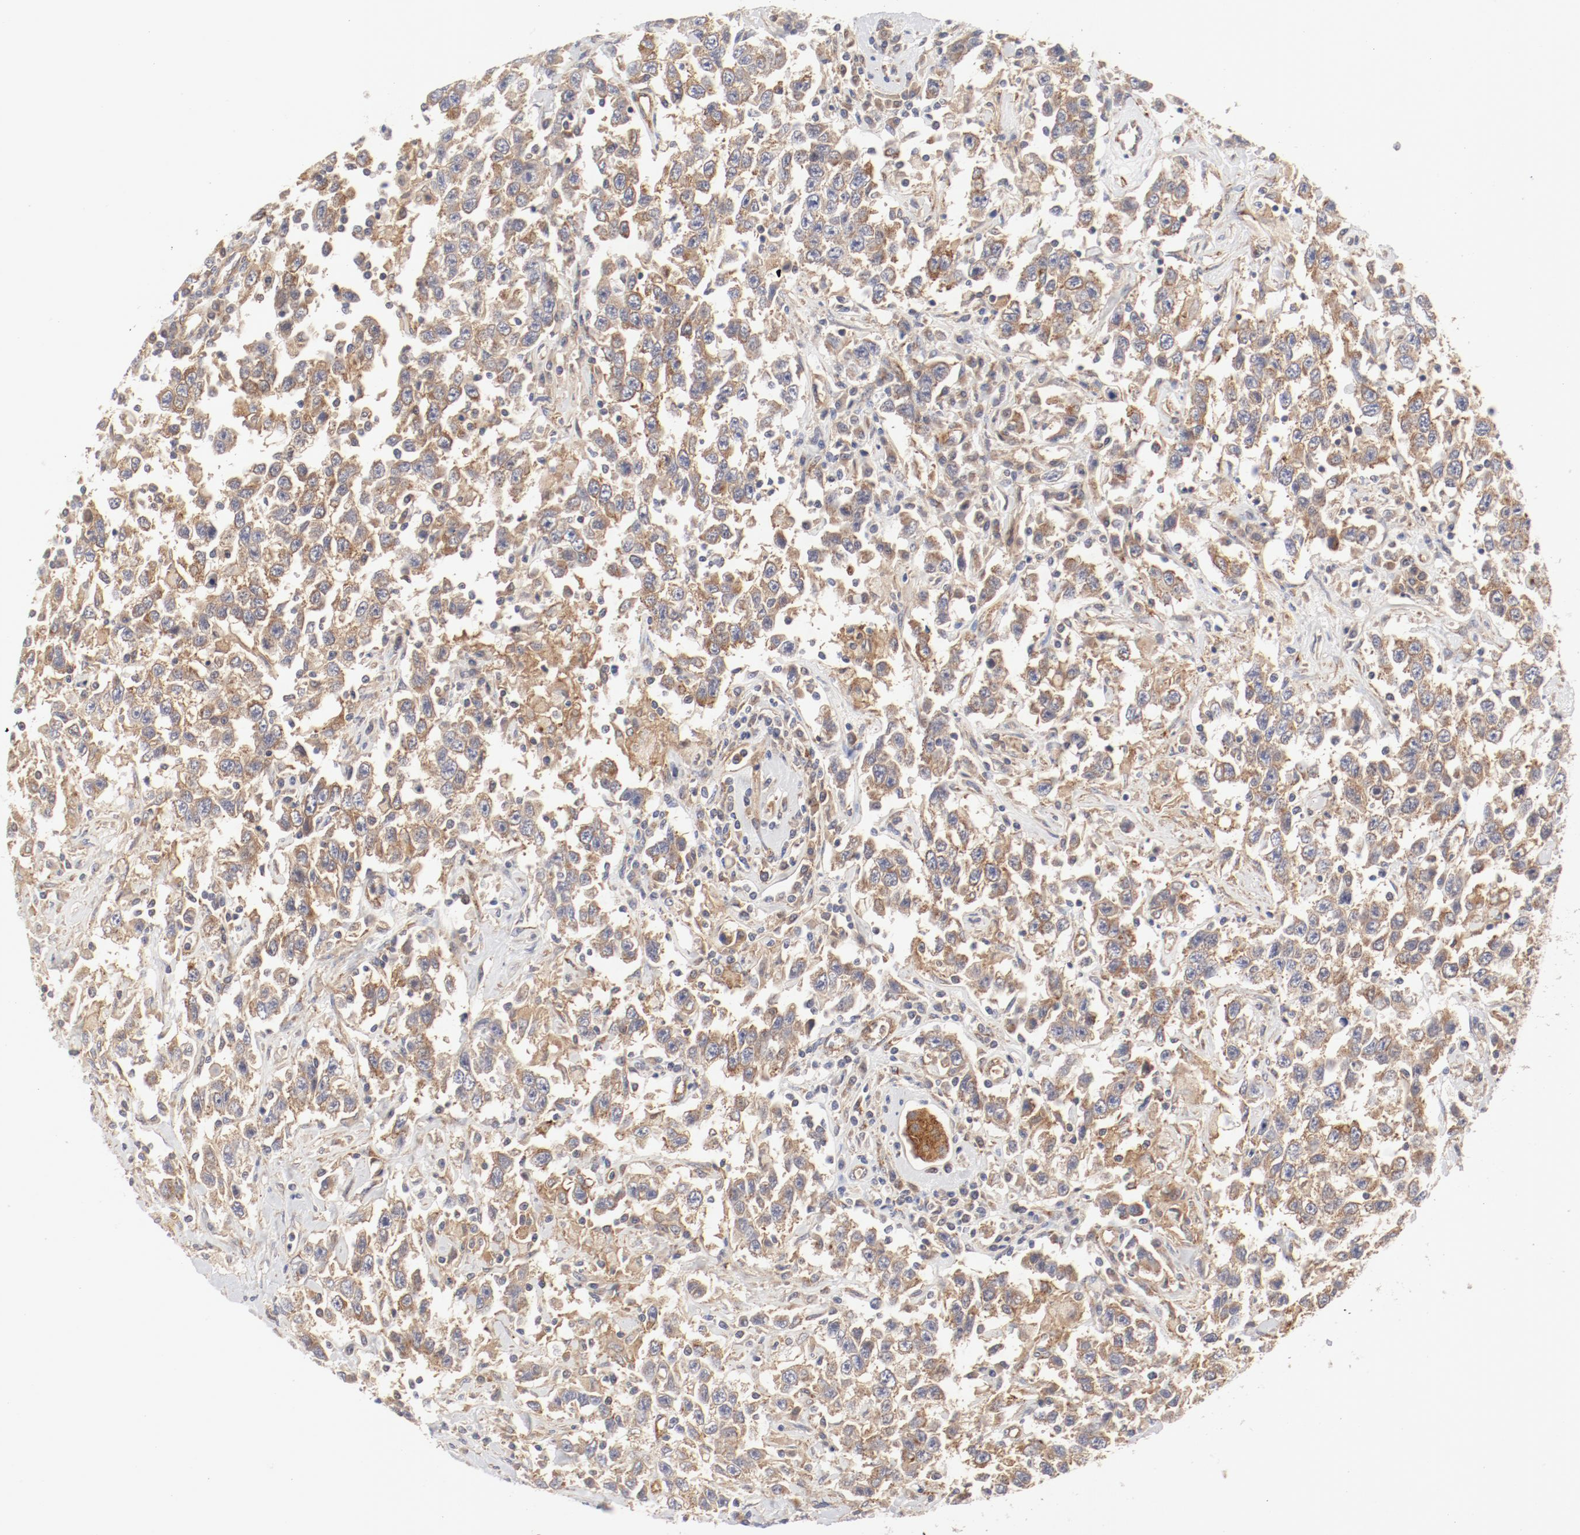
{"staining": {"intensity": "moderate", "quantity": ">75%", "location": "cytoplasmic/membranous"}, "tissue": "testis cancer", "cell_type": "Tumor cells", "image_type": "cancer", "snomed": [{"axis": "morphology", "description": "Seminoma, NOS"}, {"axis": "topography", "description": "Testis"}], "caption": "Seminoma (testis) tissue exhibits moderate cytoplasmic/membranous staining in approximately >75% of tumor cells, visualized by immunohistochemistry.", "gene": "AP2A1", "patient": {"sex": "male", "age": 41}}